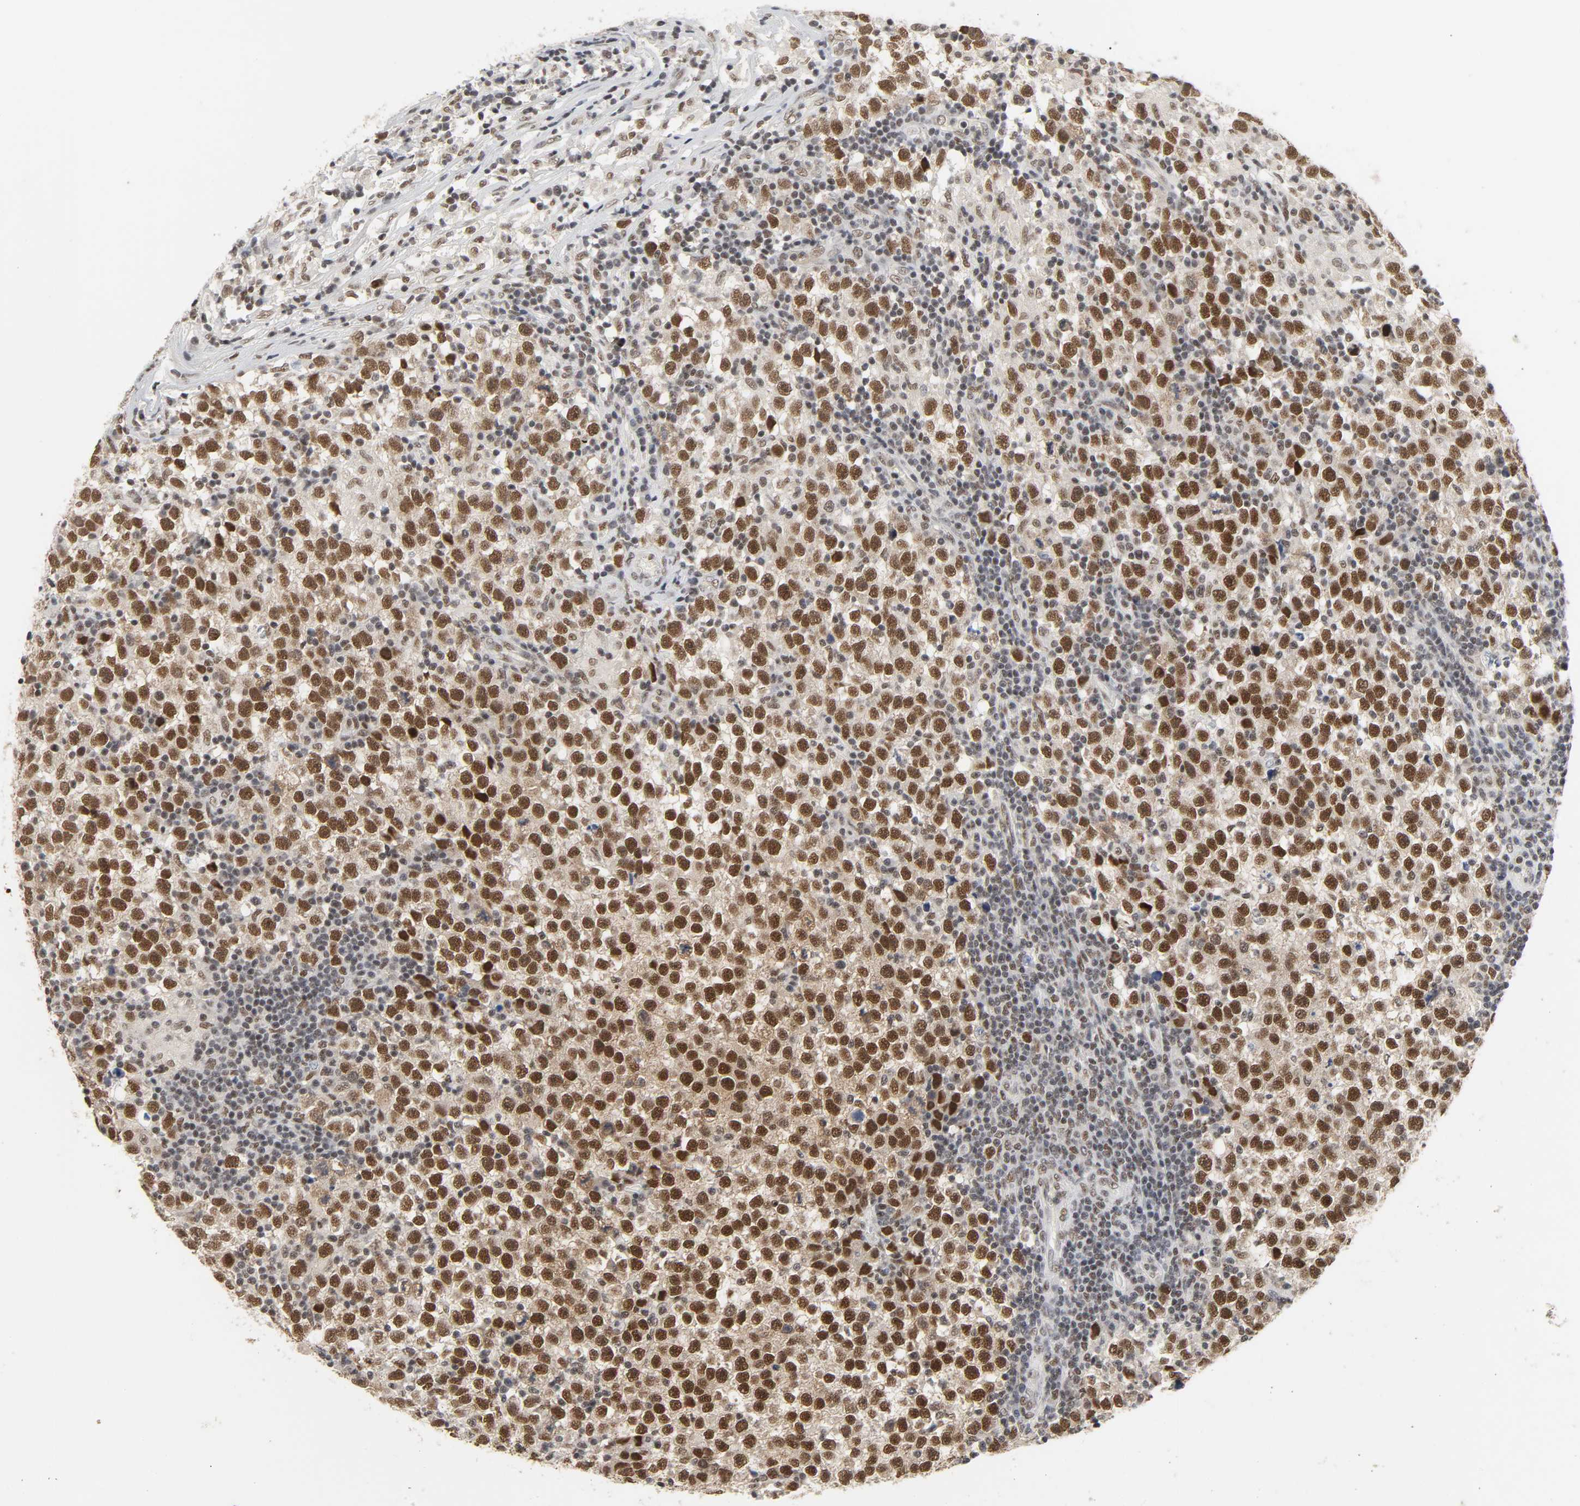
{"staining": {"intensity": "strong", "quantity": ">75%", "location": "cytoplasmic/membranous,nuclear"}, "tissue": "testis cancer", "cell_type": "Tumor cells", "image_type": "cancer", "snomed": [{"axis": "morphology", "description": "Seminoma, NOS"}, {"axis": "topography", "description": "Testis"}], "caption": "Human testis cancer (seminoma) stained with a brown dye demonstrates strong cytoplasmic/membranous and nuclear positive positivity in approximately >75% of tumor cells.", "gene": "NCOA6", "patient": {"sex": "male", "age": 43}}